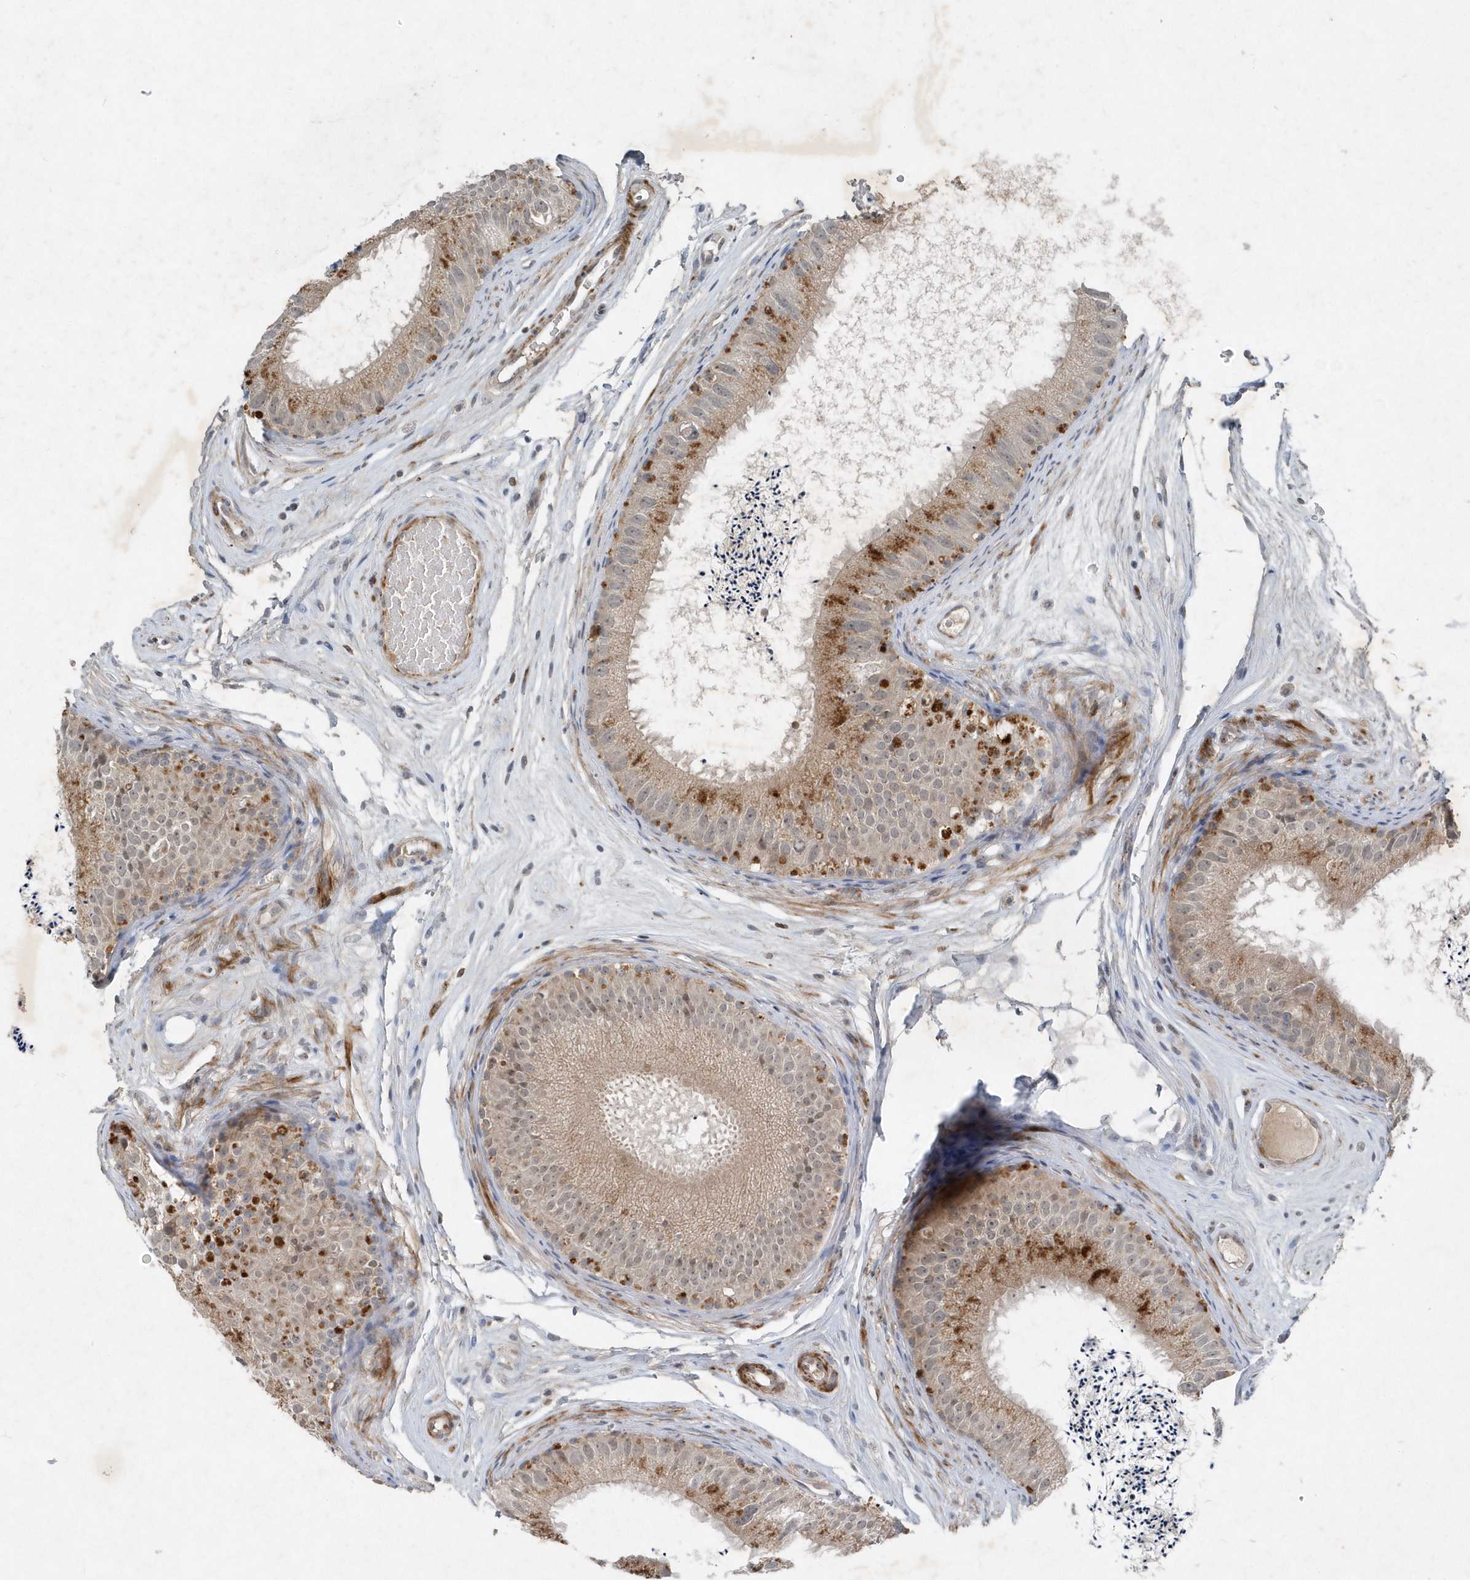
{"staining": {"intensity": "moderate", "quantity": "25%-75%", "location": "cytoplasmic/membranous"}, "tissue": "epididymis", "cell_type": "Glandular cells", "image_type": "normal", "snomed": [{"axis": "morphology", "description": "Normal tissue, NOS"}, {"axis": "topography", "description": "Epididymis"}], "caption": "Benign epididymis was stained to show a protein in brown. There is medium levels of moderate cytoplasmic/membranous expression in about 25%-75% of glandular cells. The staining was performed using DAB to visualize the protein expression in brown, while the nuclei were stained in blue with hematoxylin (Magnification: 20x).", "gene": "QTRT2", "patient": {"sex": "male", "age": 77}}